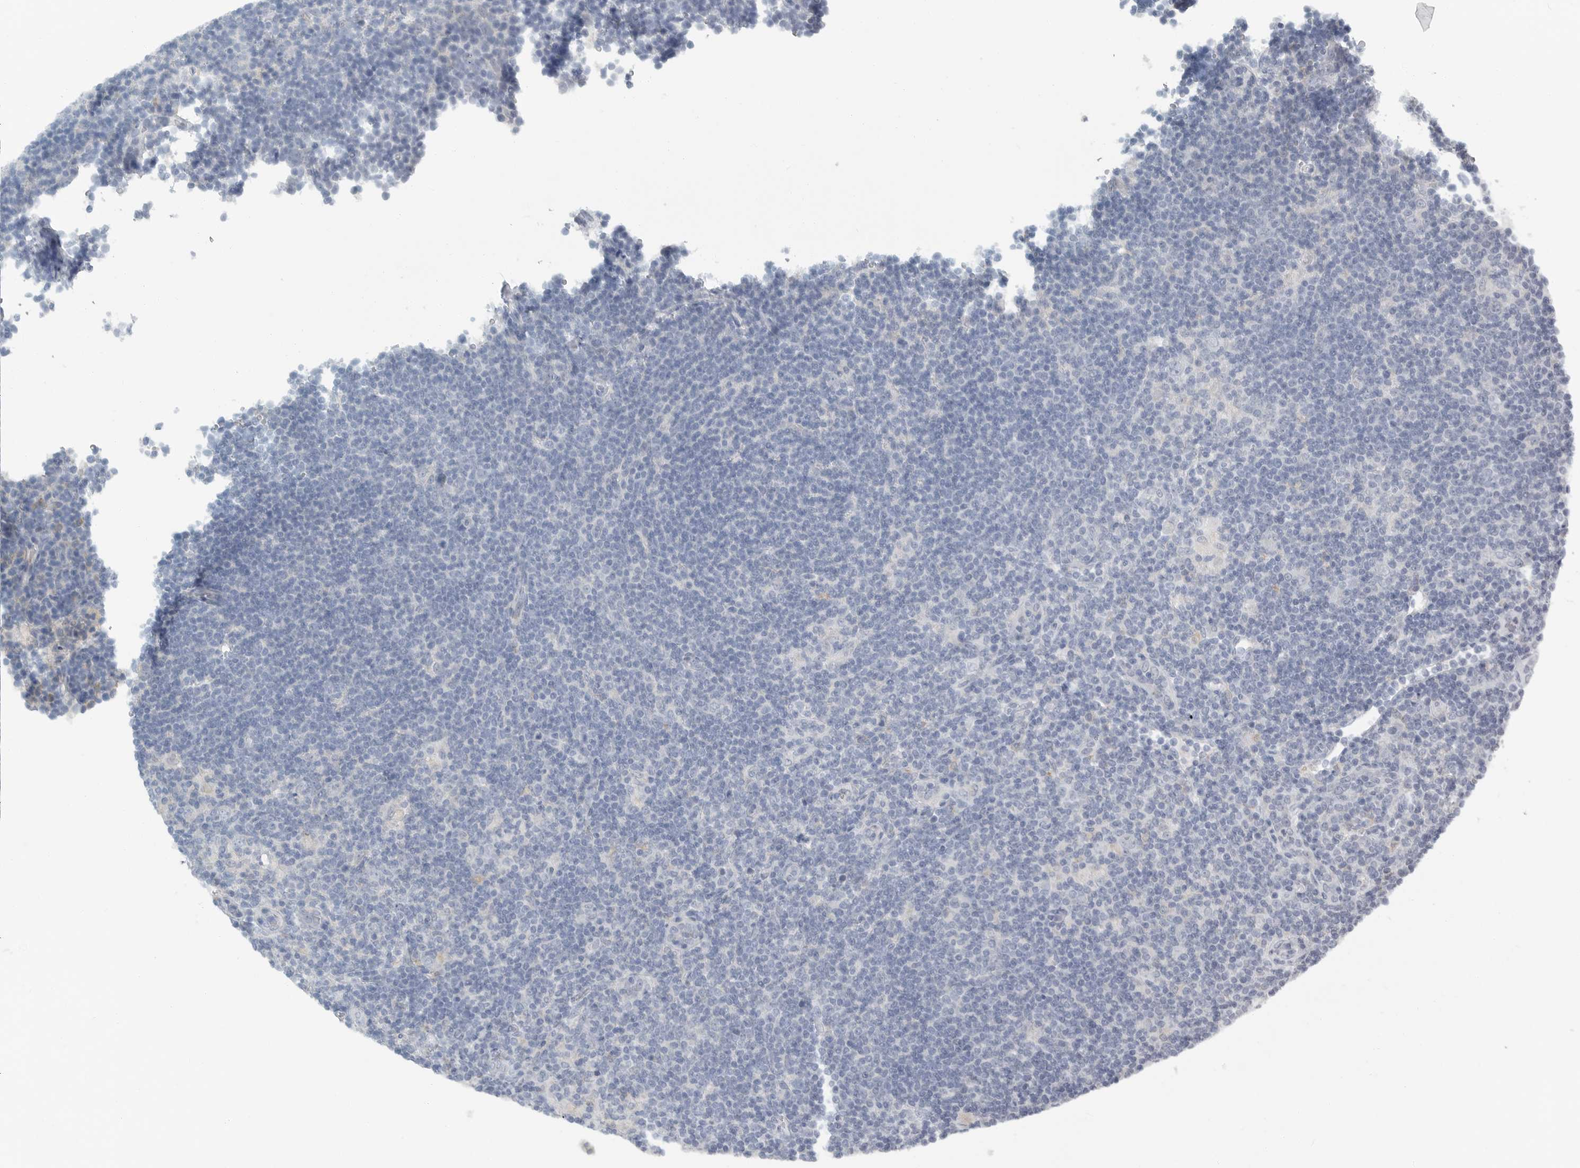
{"staining": {"intensity": "negative", "quantity": "none", "location": "none"}, "tissue": "lymphoma", "cell_type": "Tumor cells", "image_type": "cancer", "snomed": [{"axis": "morphology", "description": "Hodgkin's disease, NOS"}, {"axis": "topography", "description": "Lymph node"}], "caption": "Immunohistochemistry (IHC) of Hodgkin's disease exhibits no expression in tumor cells.", "gene": "PAM", "patient": {"sex": "female", "age": 57}}